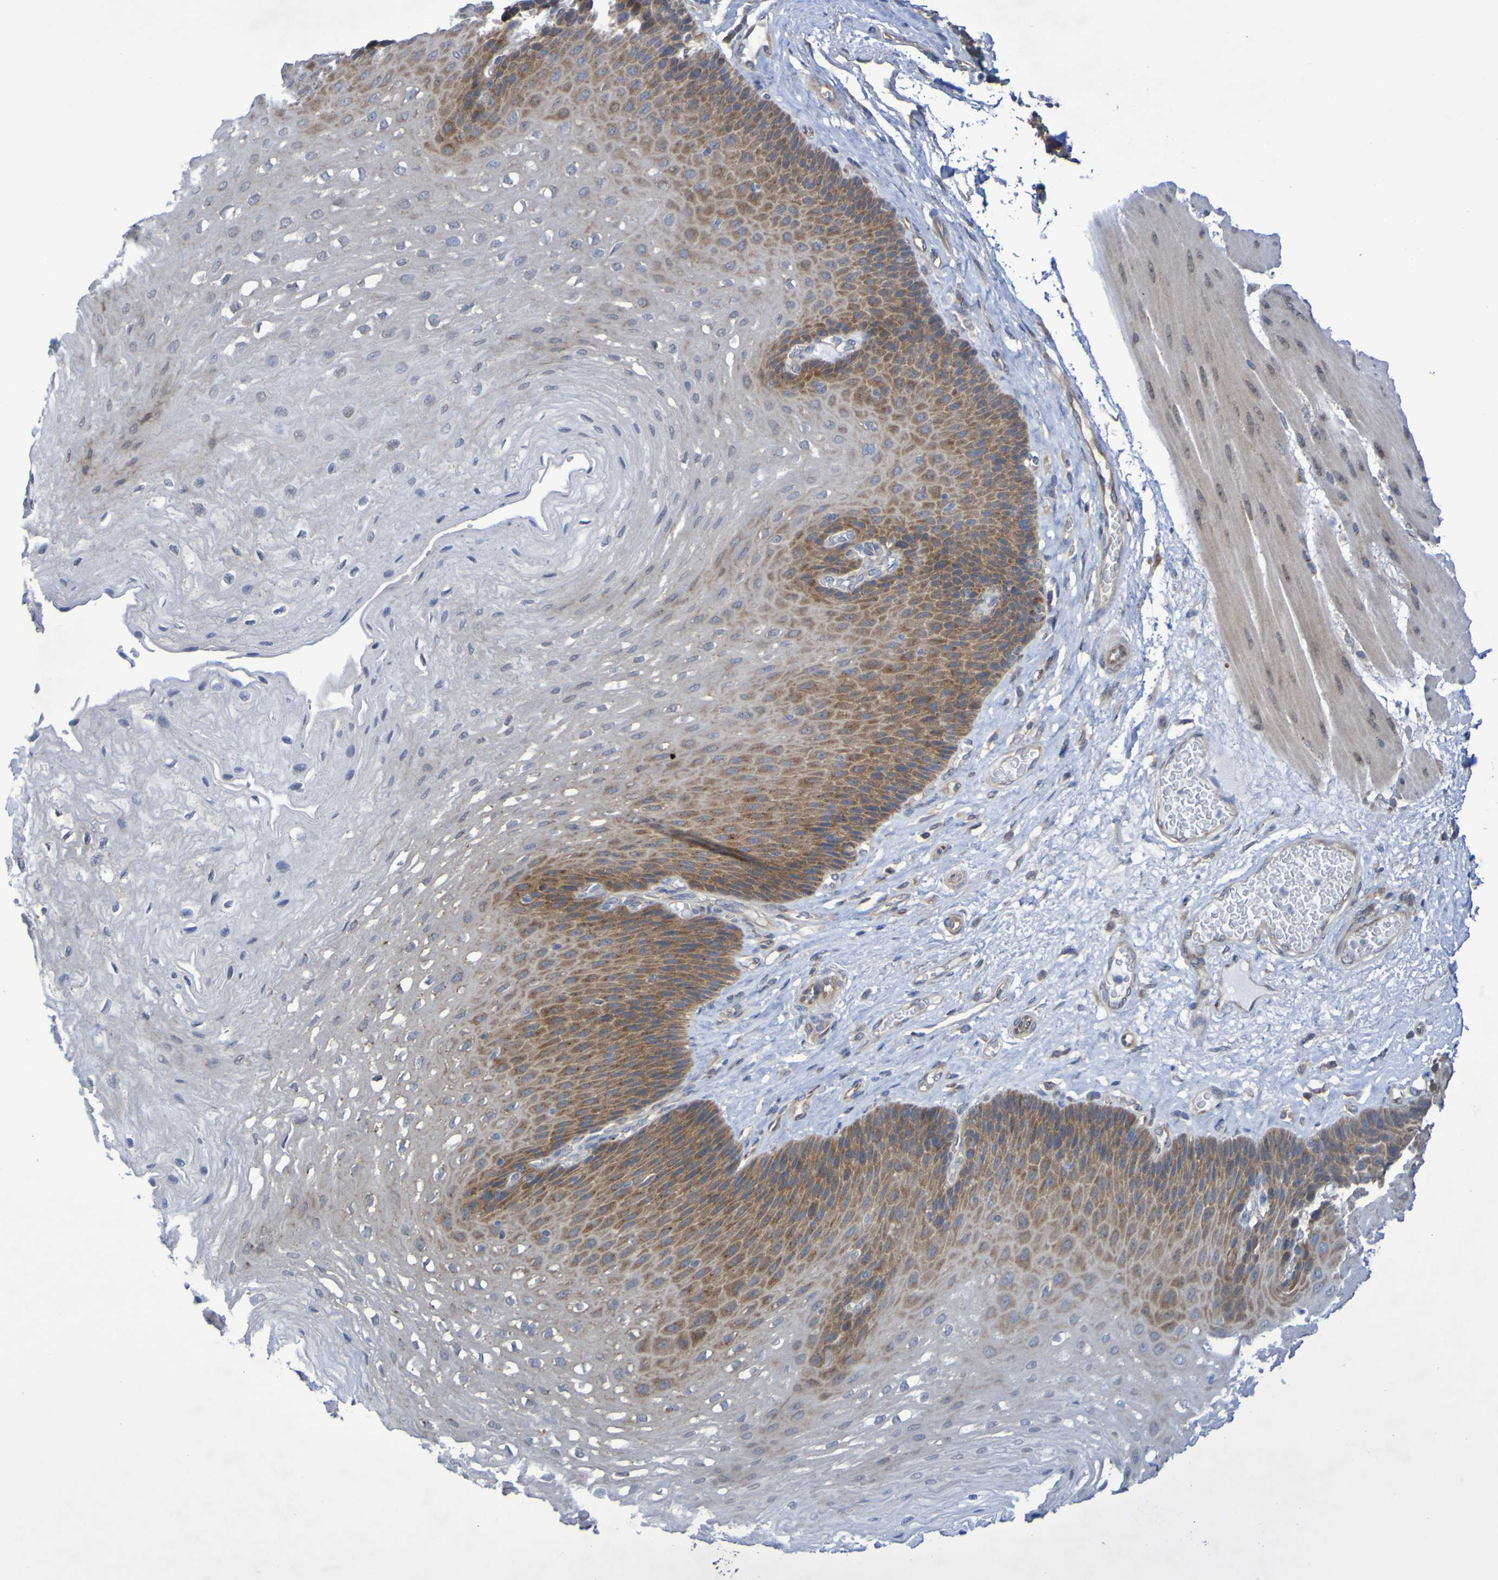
{"staining": {"intensity": "moderate", "quantity": "25%-75%", "location": "cytoplasmic/membranous"}, "tissue": "esophagus", "cell_type": "Squamous epithelial cells", "image_type": "normal", "snomed": [{"axis": "morphology", "description": "Normal tissue, NOS"}, {"axis": "topography", "description": "Esophagus"}], "caption": "Immunohistochemical staining of normal human esophagus demonstrates medium levels of moderate cytoplasmic/membranous positivity in approximately 25%-75% of squamous epithelial cells.", "gene": "LMBRD2", "patient": {"sex": "female", "age": 72}}